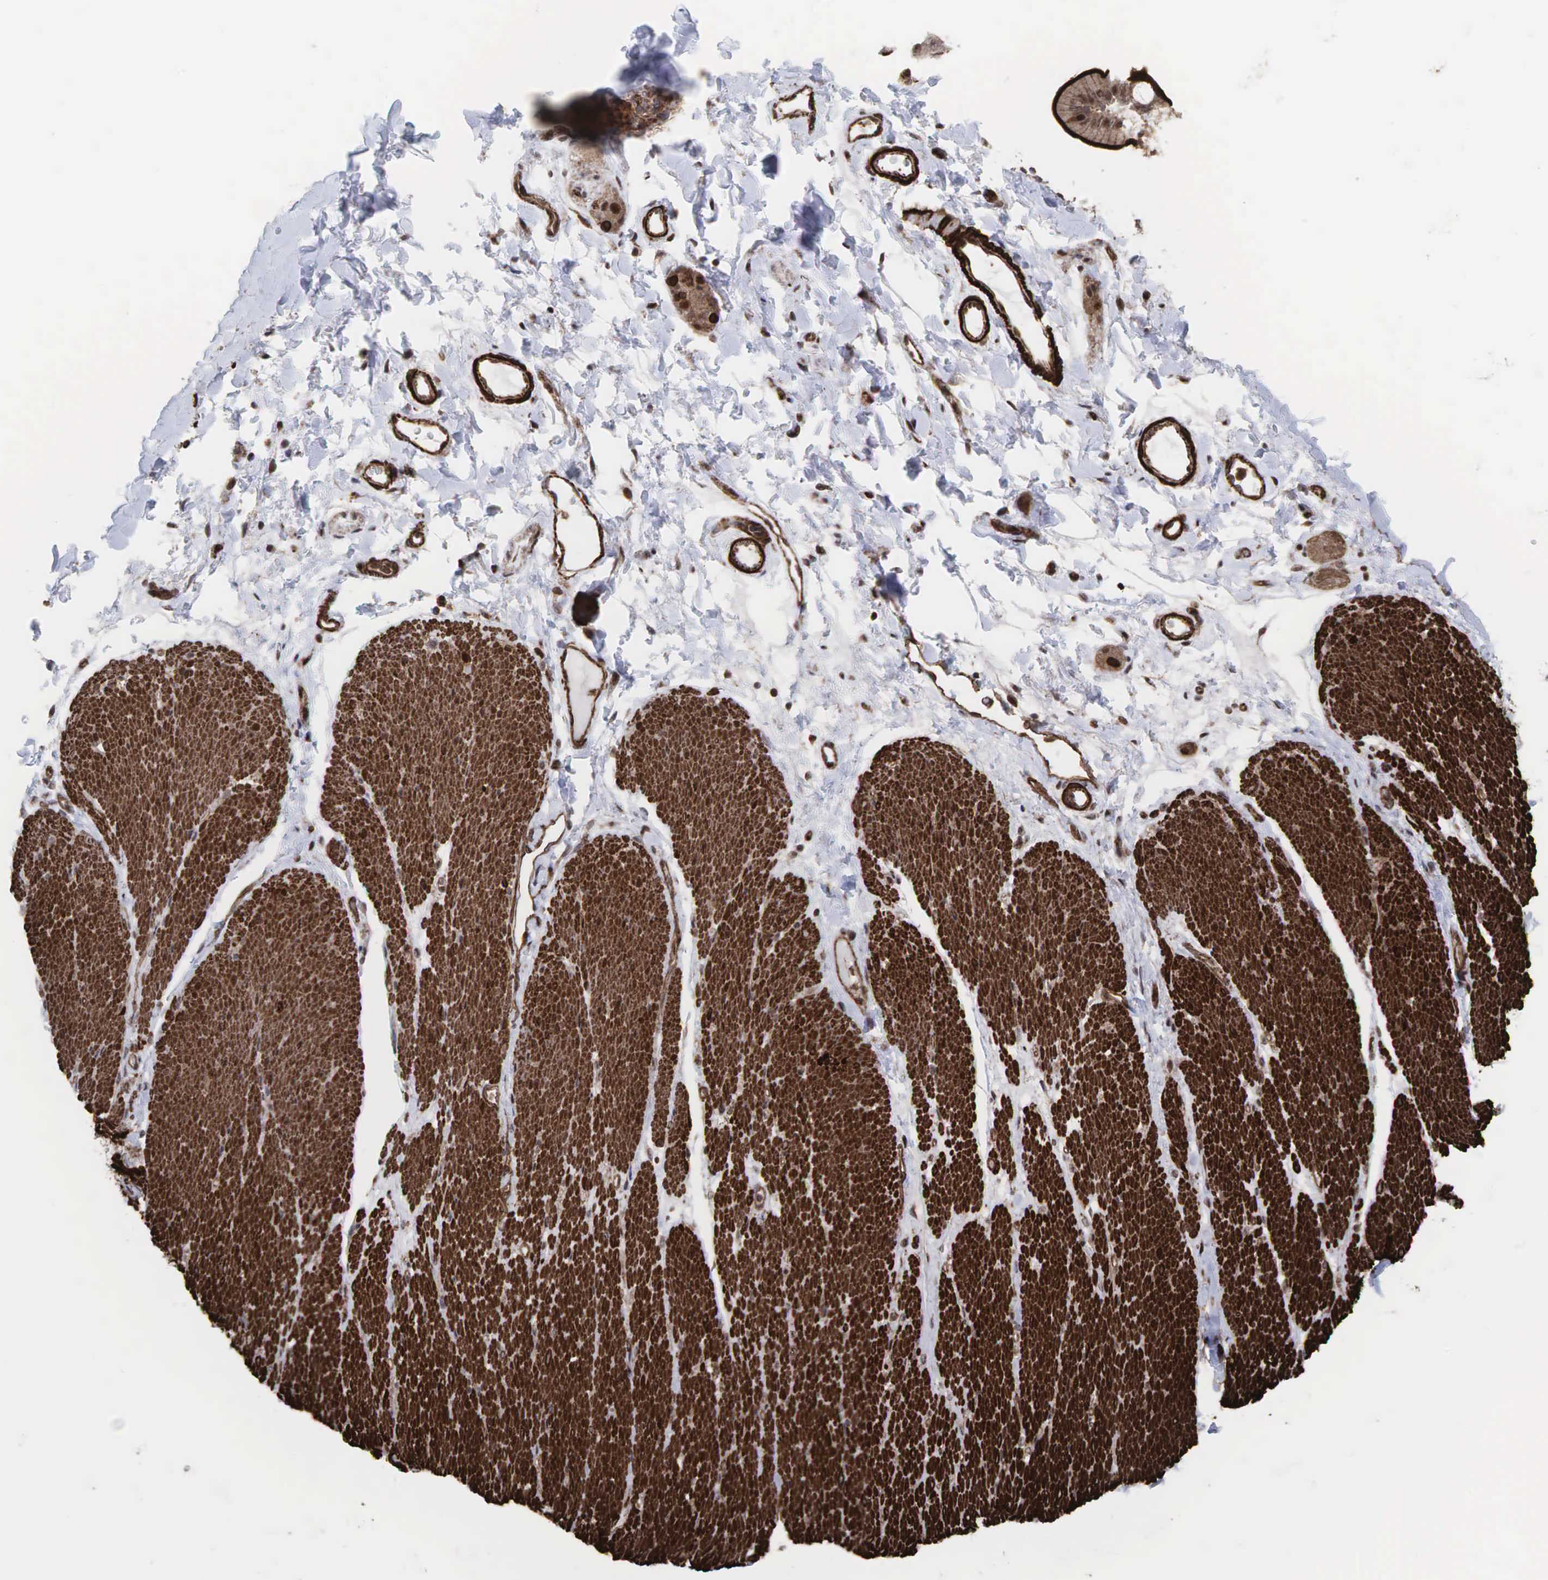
{"staining": {"intensity": "moderate", "quantity": ">75%", "location": "nuclear"}, "tissue": "adipose tissue", "cell_type": "Adipocytes", "image_type": "normal", "snomed": [{"axis": "morphology", "description": "Normal tissue, NOS"}, {"axis": "topography", "description": "Duodenum"}], "caption": "Immunohistochemical staining of unremarkable human adipose tissue demonstrates moderate nuclear protein expression in about >75% of adipocytes.", "gene": "GPRASP1", "patient": {"sex": "male", "age": 63}}